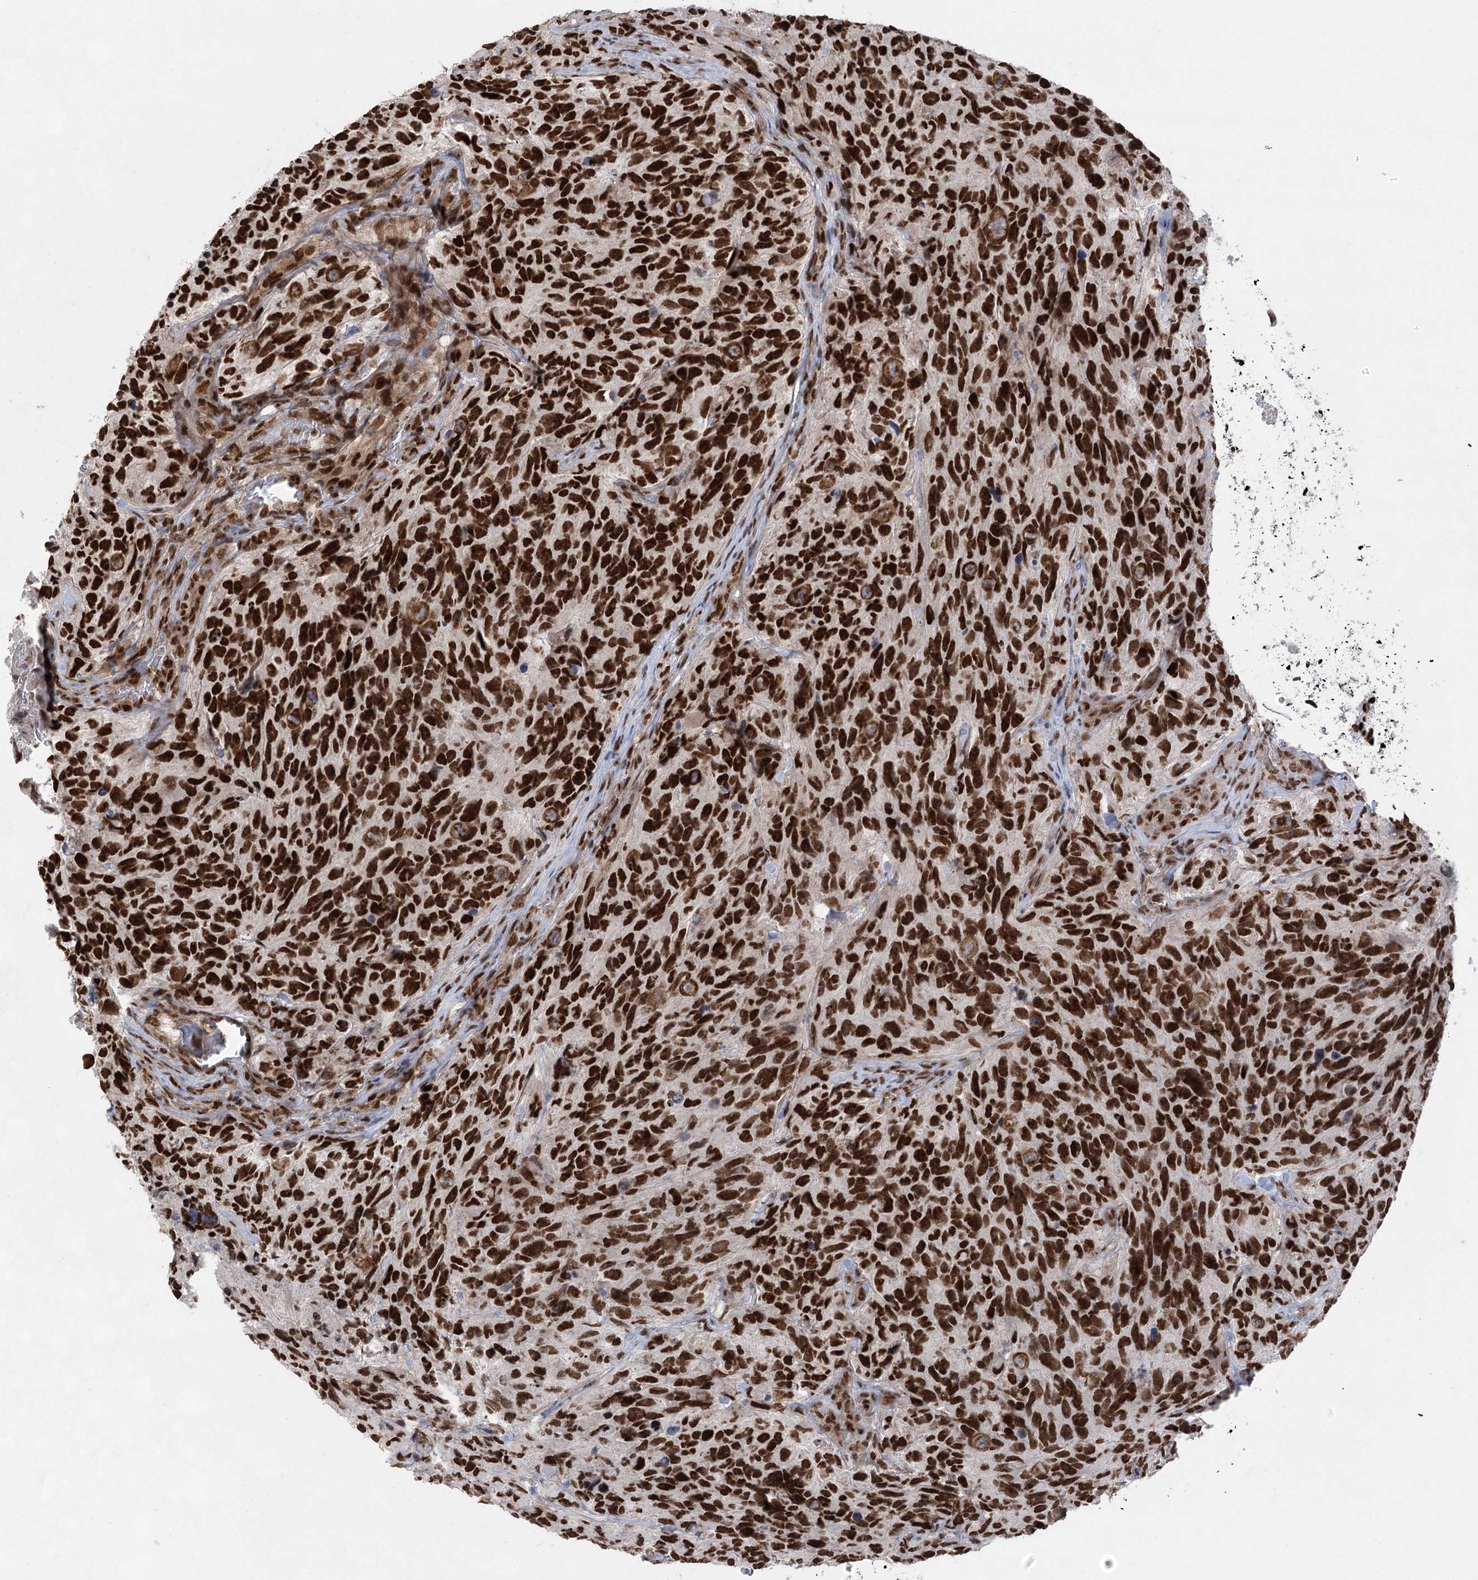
{"staining": {"intensity": "strong", "quantity": ">75%", "location": "nuclear"}, "tissue": "glioma", "cell_type": "Tumor cells", "image_type": "cancer", "snomed": [{"axis": "morphology", "description": "Glioma, malignant, High grade"}, {"axis": "topography", "description": "Brain"}], "caption": "Strong nuclear staining for a protein is seen in approximately >75% of tumor cells of malignant high-grade glioma using immunohistochemistry.", "gene": "ZCCHC8", "patient": {"sex": "male", "age": 69}}